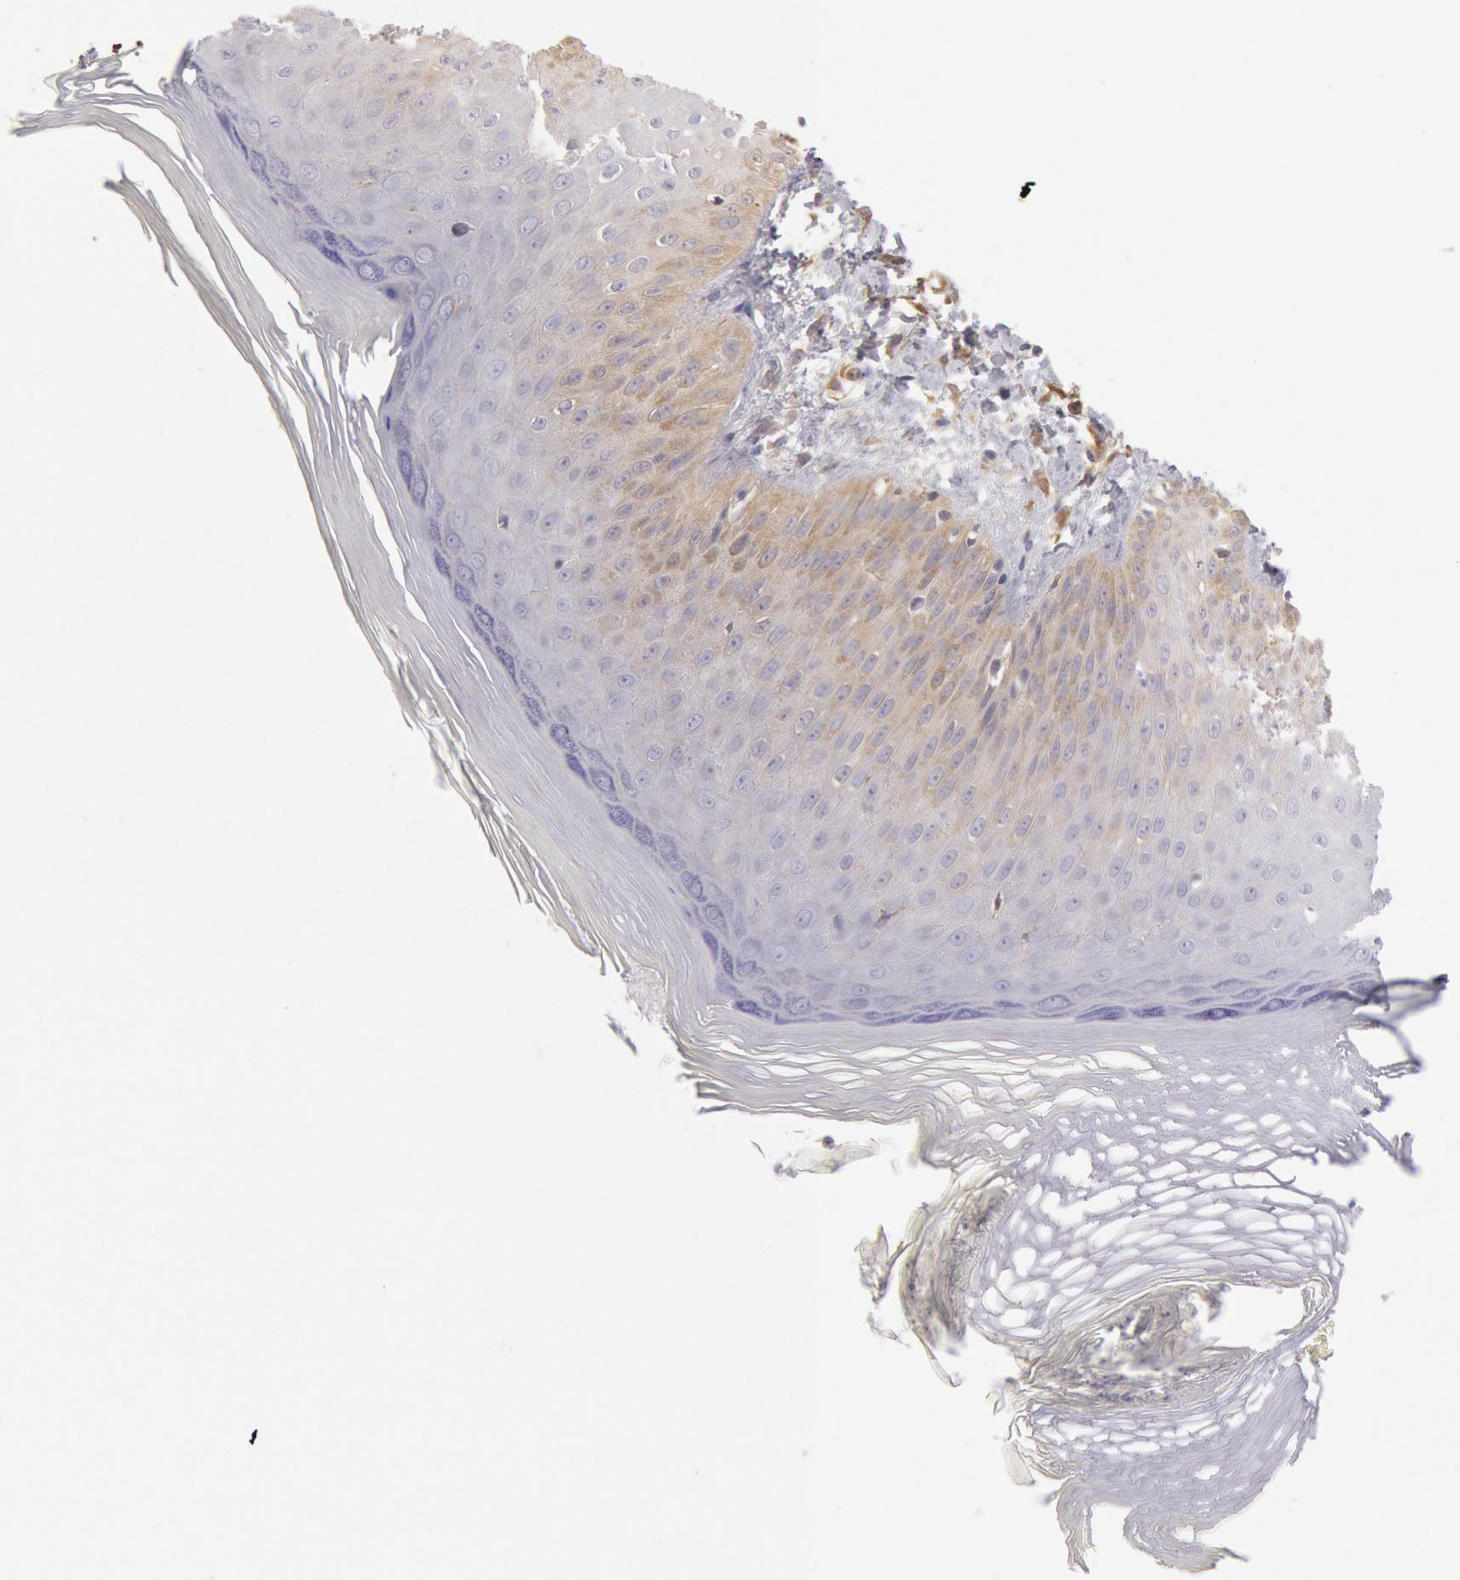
{"staining": {"intensity": "weak", "quantity": "<25%", "location": "cytoplasmic/membranous"}, "tissue": "skin", "cell_type": "Epidermal cells", "image_type": "normal", "snomed": [{"axis": "morphology", "description": "Normal tissue, NOS"}, {"axis": "morphology", "description": "Inflammation, NOS"}, {"axis": "topography", "description": "Soft tissue"}, {"axis": "topography", "description": "Anal"}], "caption": "Immunohistochemistry image of unremarkable human skin stained for a protein (brown), which reveals no staining in epidermal cells. (DAB IHC visualized using brightfield microscopy, high magnification).", "gene": "CCDC50", "patient": {"sex": "female", "age": 15}}